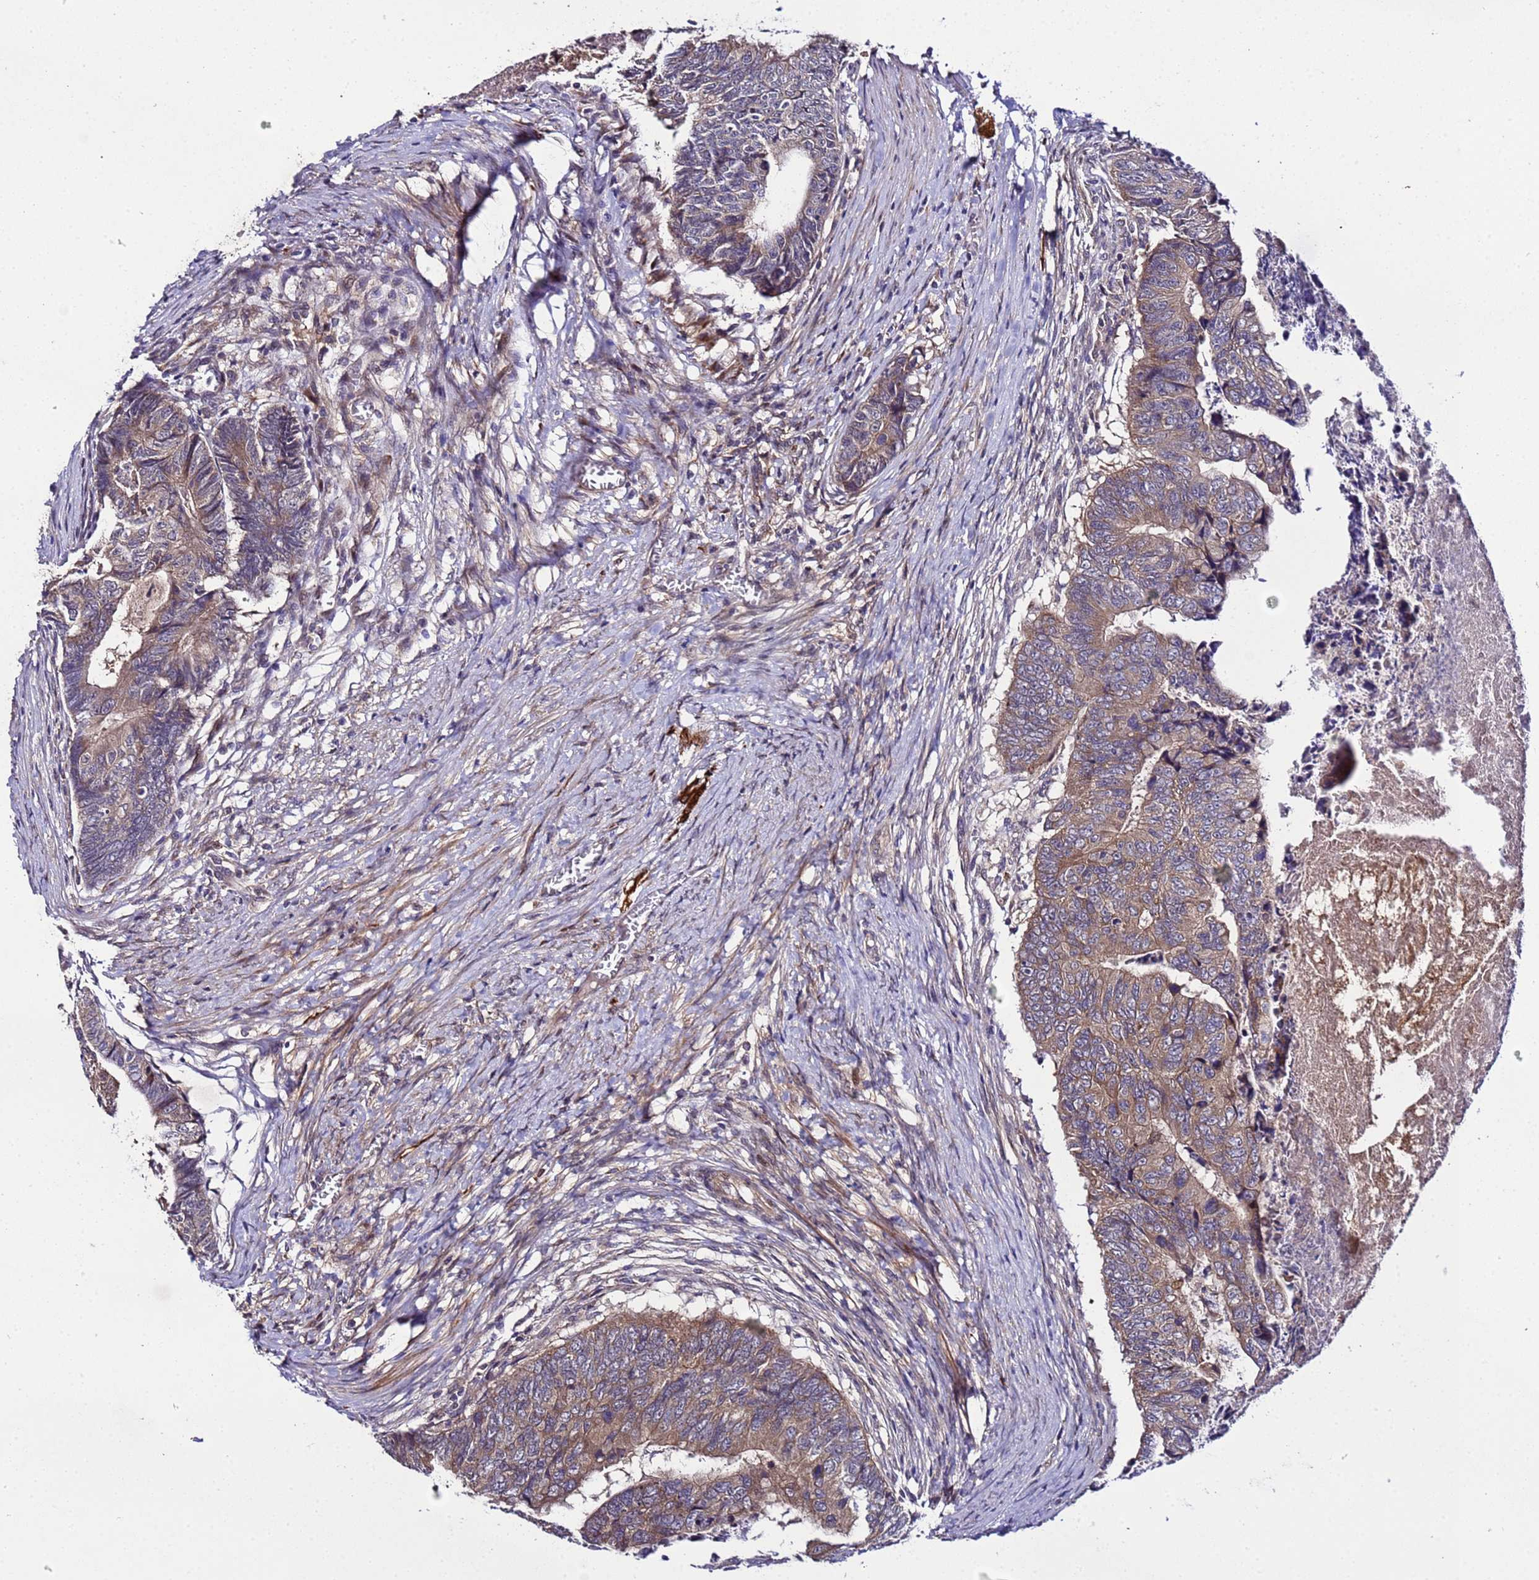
{"staining": {"intensity": "moderate", "quantity": ">75%", "location": "cytoplasmic/membranous"}, "tissue": "colorectal cancer", "cell_type": "Tumor cells", "image_type": "cancer", "snomed": [{"axis": "morphology", "description": "Adenocarcinoma, NOS"}, {"axis": "topography", "description": "Colon"}], "caption": "About >75% of tumor cells in human adenocarcinoma (colorectal) exhibit moderate cytoplasmic/membranous protein expression as visualized by brown immunohistochemical staining.", "gene": "PLXDC2", "patient": {"sex": "female", "age": 67}}